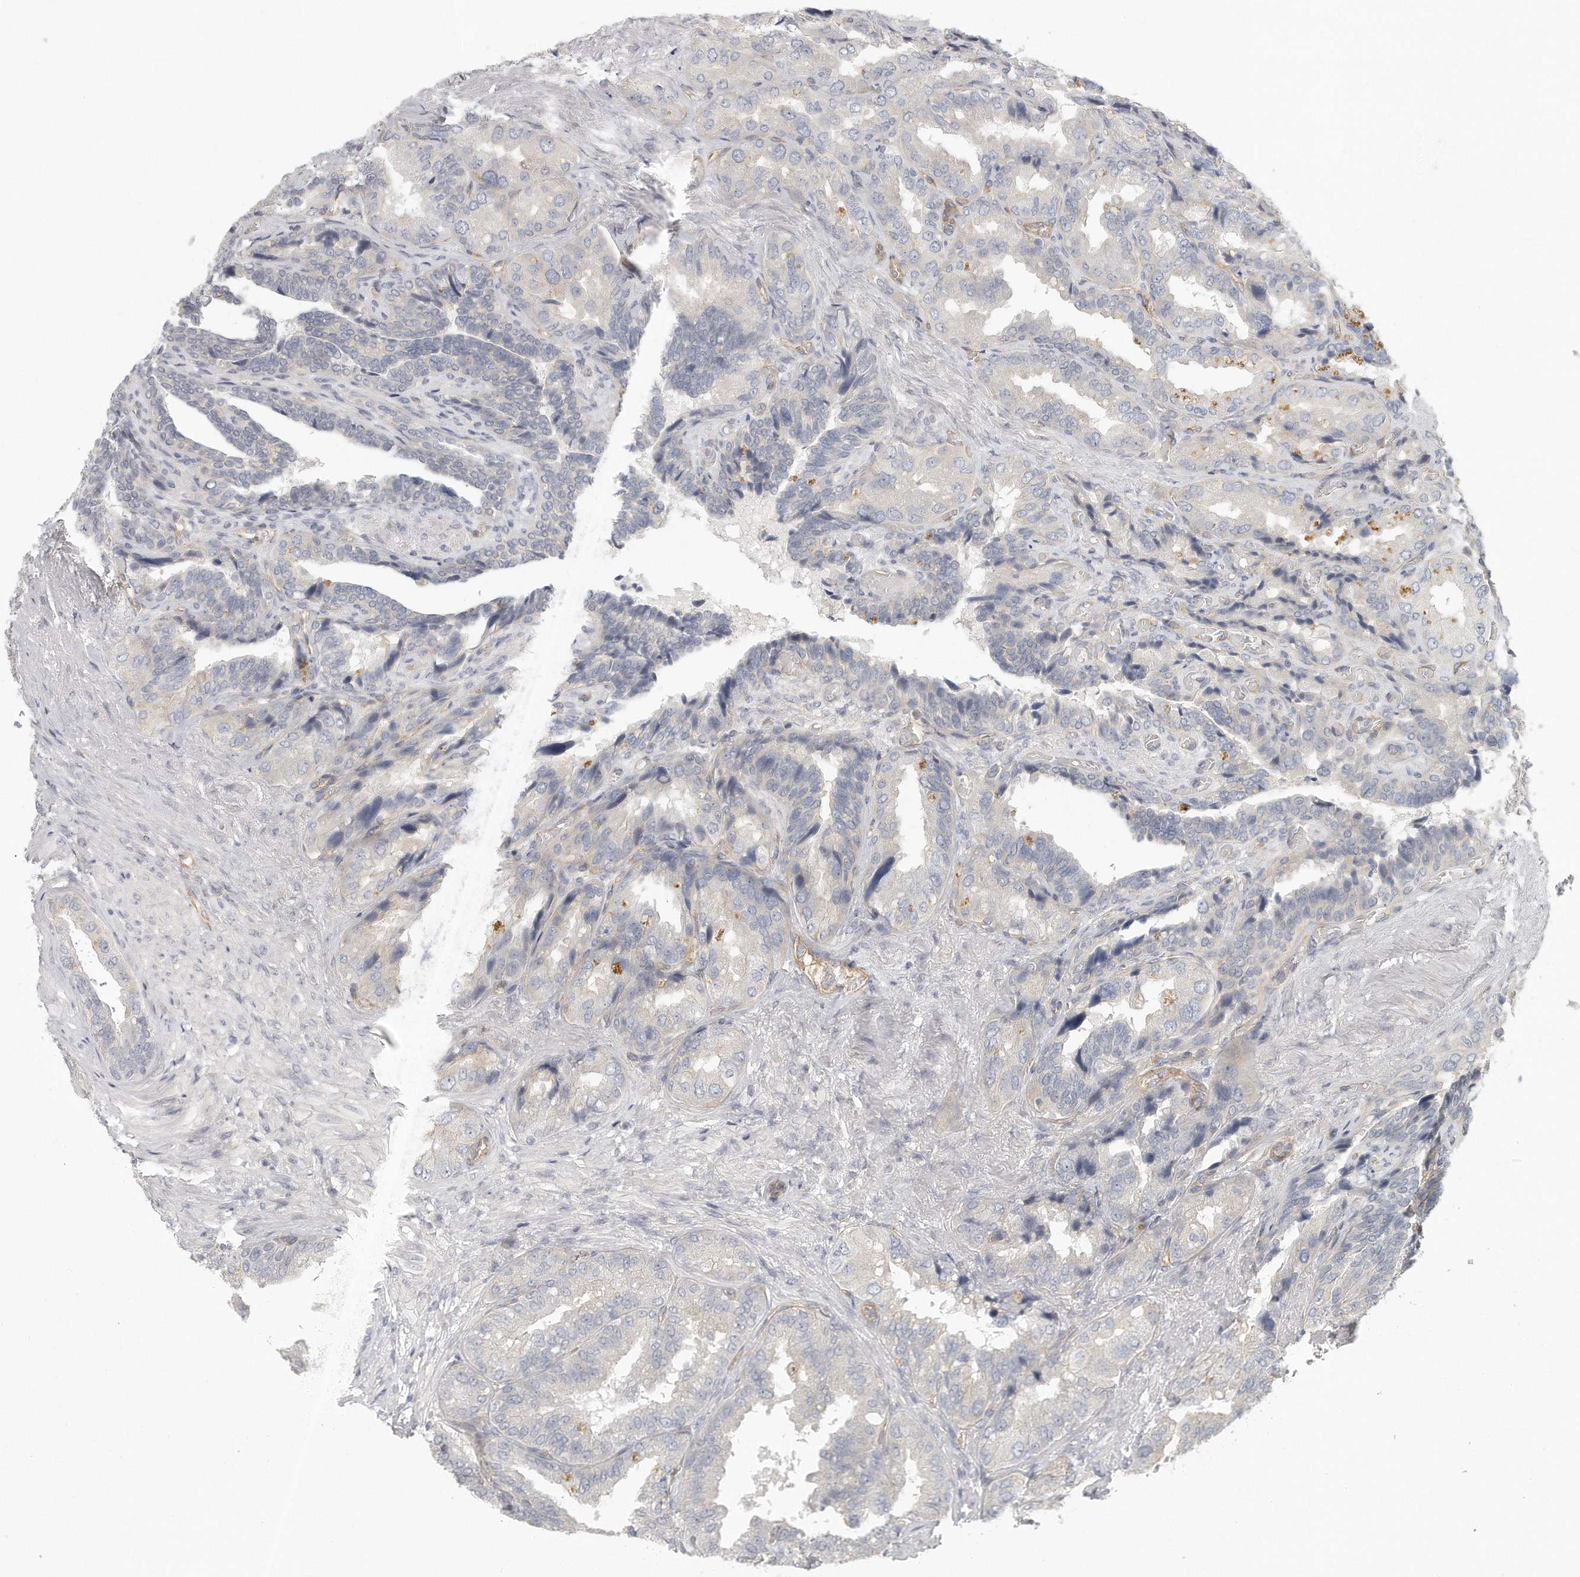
{"staining": {"intensity": "weak", "quantity": "<25%", "location": "cytoplasmic/membranous"}, "tissue": "seminal vesicle", "cell_type": "Glandular cells", "image_type": "normal", "snomed": [{"axis": "morphology", "description": "Normal tissue, NOS"}, {"axis": "topography", "description": "Seminal veicle"}, {"axis": "topography", "description": "Peripheral nerve tissue"}], "caption": "Immunohistochemistry (IHC) image of benign human seminal vesicle stained for a protein (brown), which demonstrates no staining in glandular cells.", "gene": "MTERF4", "patient": {"sex": "male", "age": 63}}